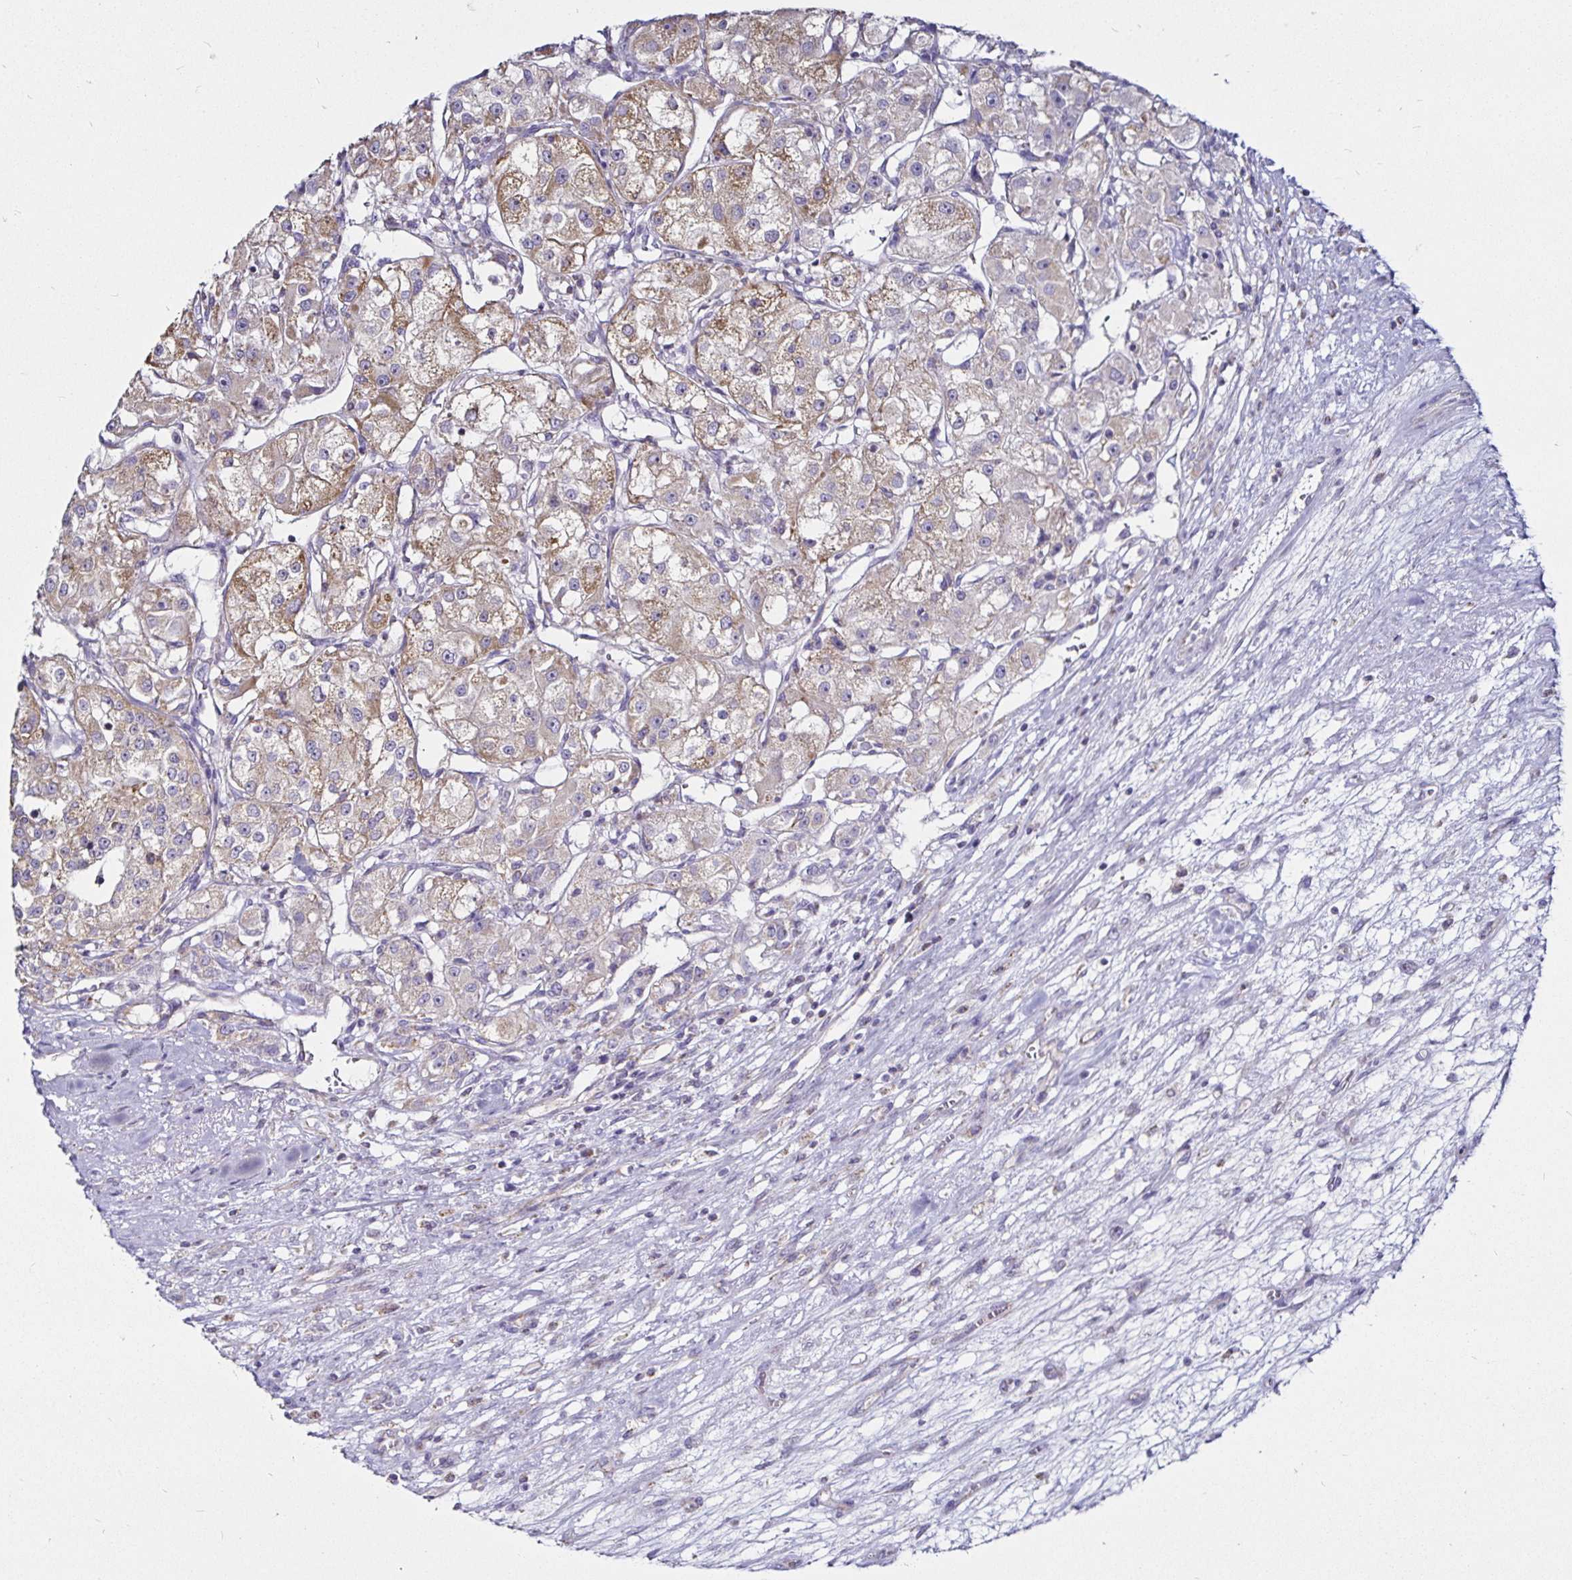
{"staining": {"intensity": "weak", "quantity": ">75%", "location": "cytoplasmic/membranous"}, "tissue": "renal cancer", "cell_type": "Tumor cells", "image_type": "cancer", "snomed": [{"axis": "morphology", "description": "Adenocarcinoma, NOS"}, {"axis": "topography", "description": "Kidney"}], "caption": "Approximately >75% of tumor cells in renal cancer exhibit weak cytoplasmic/membranous protein staining as visualized by brown immunohistochemical staining.", "gene": "PGAM2", "patient": {"sex": "female", "age": 63}}